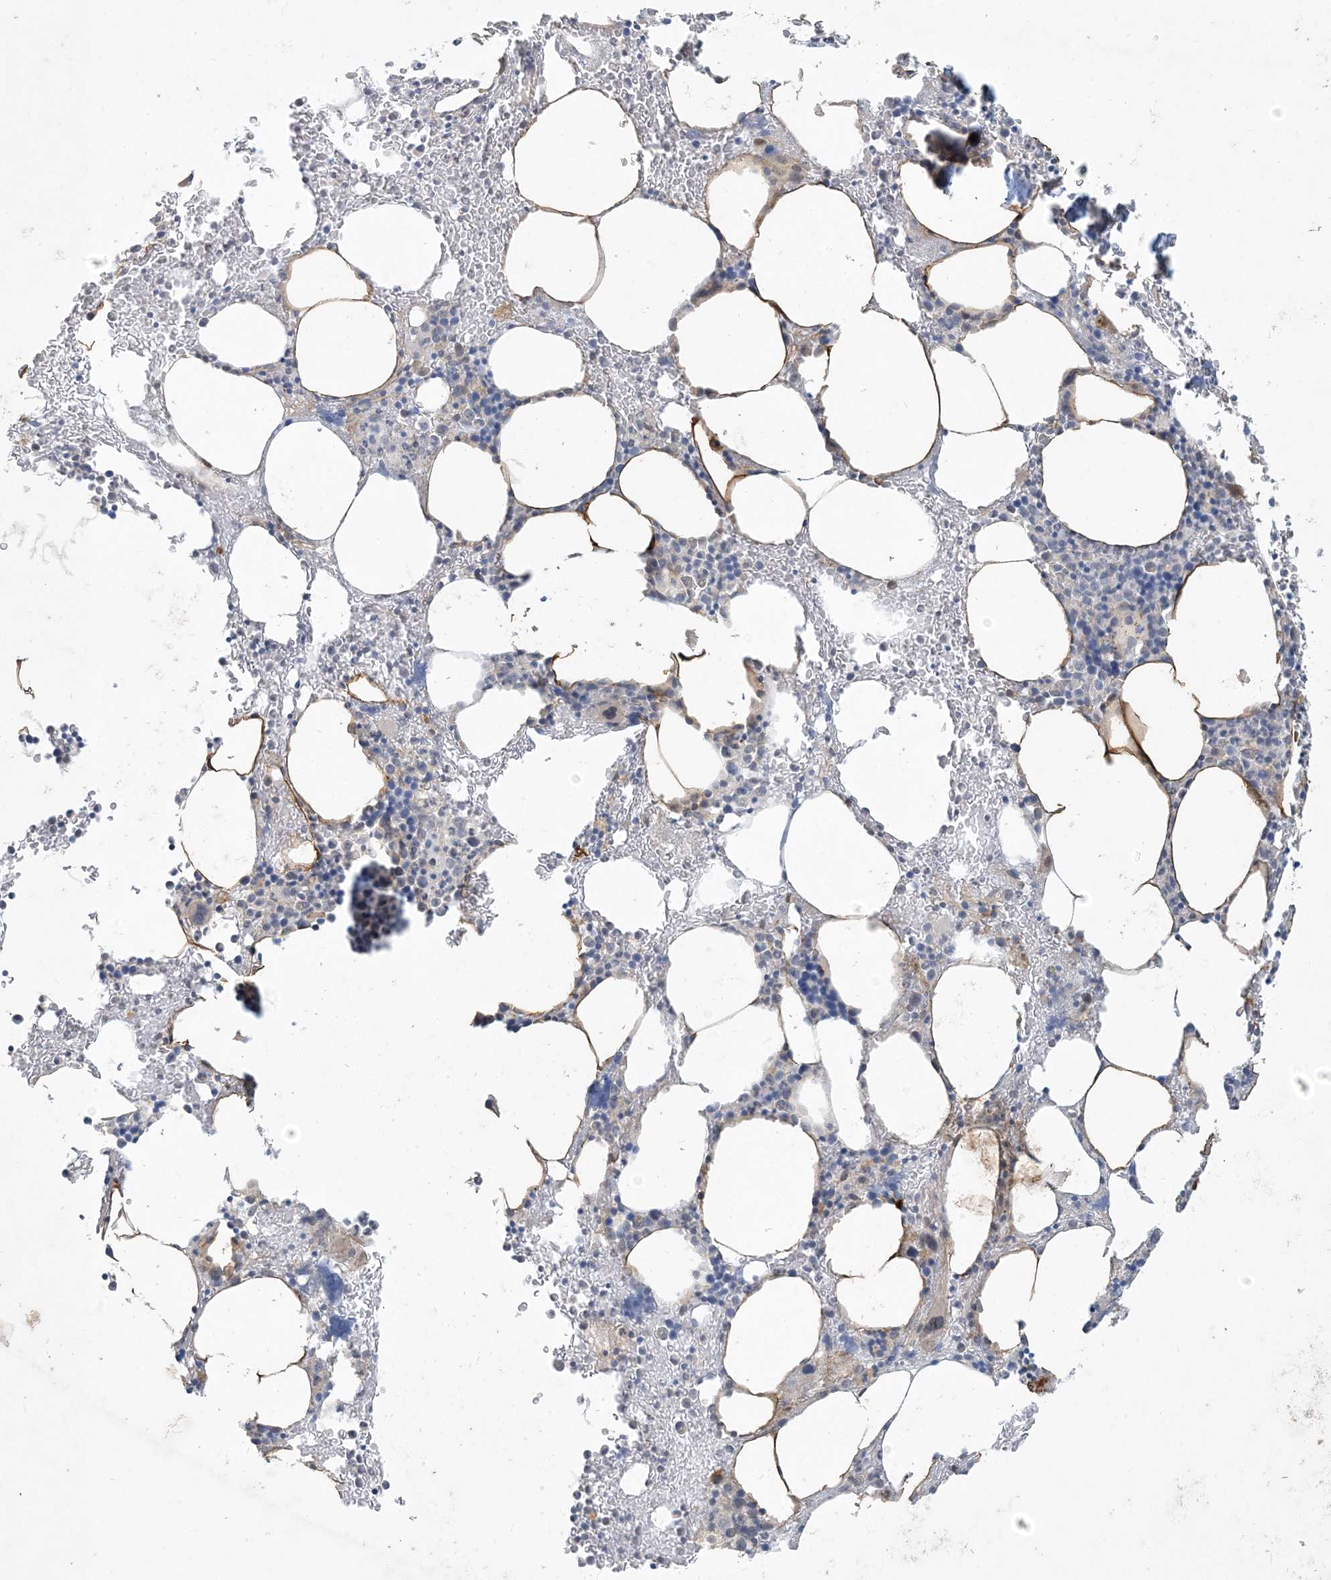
{"staining": {"intensity": "negative", "quantity": "none", "location": "none"}, "tissue": "bone marrow", "cell_type": "Hematopoietic cells", "image_type": "normal", "snomed": [{"axis": "morphology", "description": "Normal tissue, NOS"}, {"axis": "topography", "description": "Bone marrow"}], "caption": "Hematopoietic cells show no significant expression in normal bone marrow. (DAB (3,3'-diaminobenzidine) IHC, high magnification).", "gene": "CDS1", "patient": {"sex": "male"}}